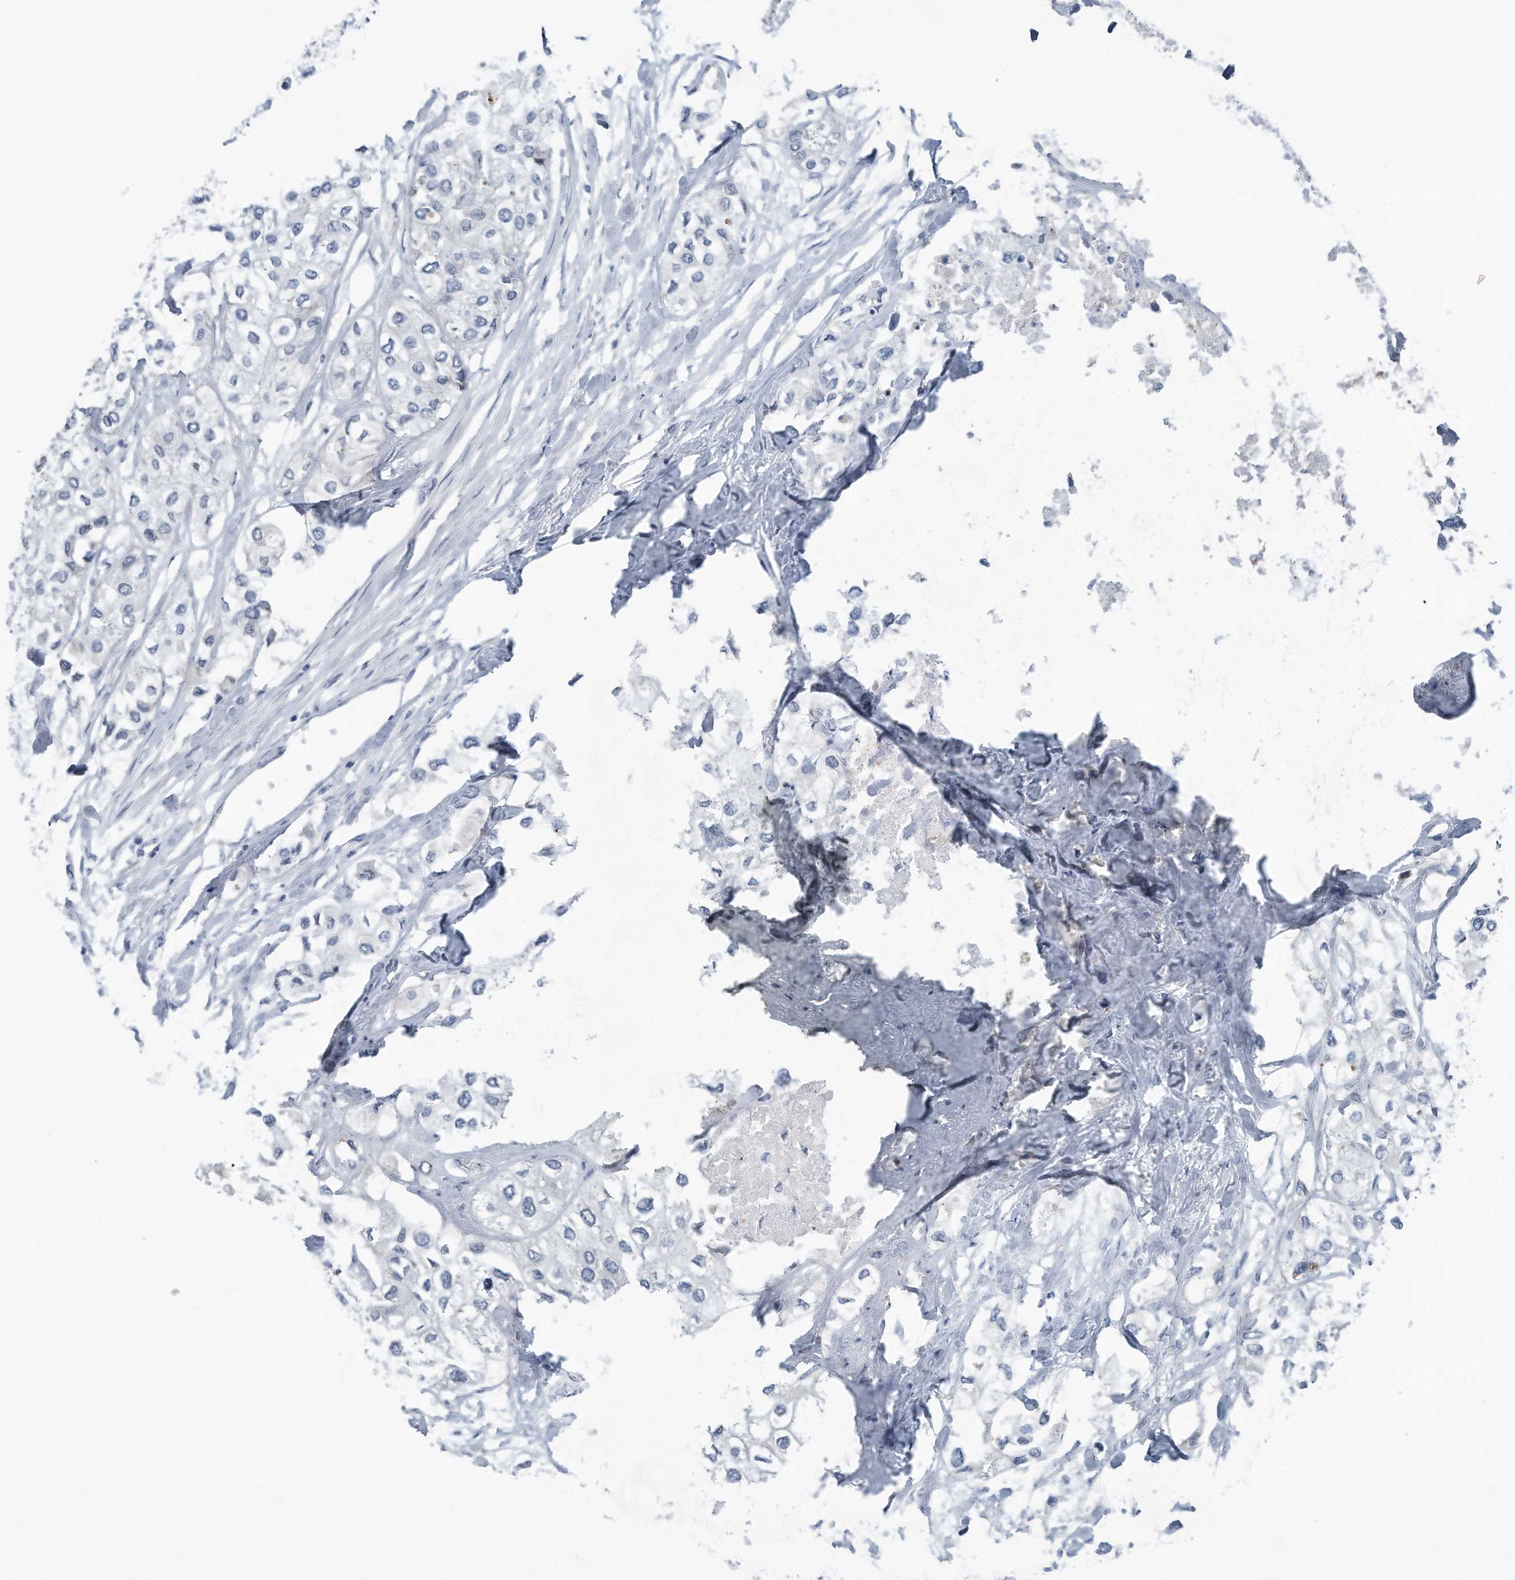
{"staining": {"intensity": "negative", "quantity": "none", "location": "none"}, "tissue": "urothelial cancer", "cell_type": "Tumor cells", "image_type": "cancer", "snomed": [{"axis": "morphology", "description": "Urothelial carcinoma, High grade"}, {"axis": "topography", "description": "Urinary bladder"}], "caption": "Image shows no significant protein positivity in tumor cells of urothelial cancer.", "gene": "YRDC", "patient": {"sex": "male", "age": 64}}